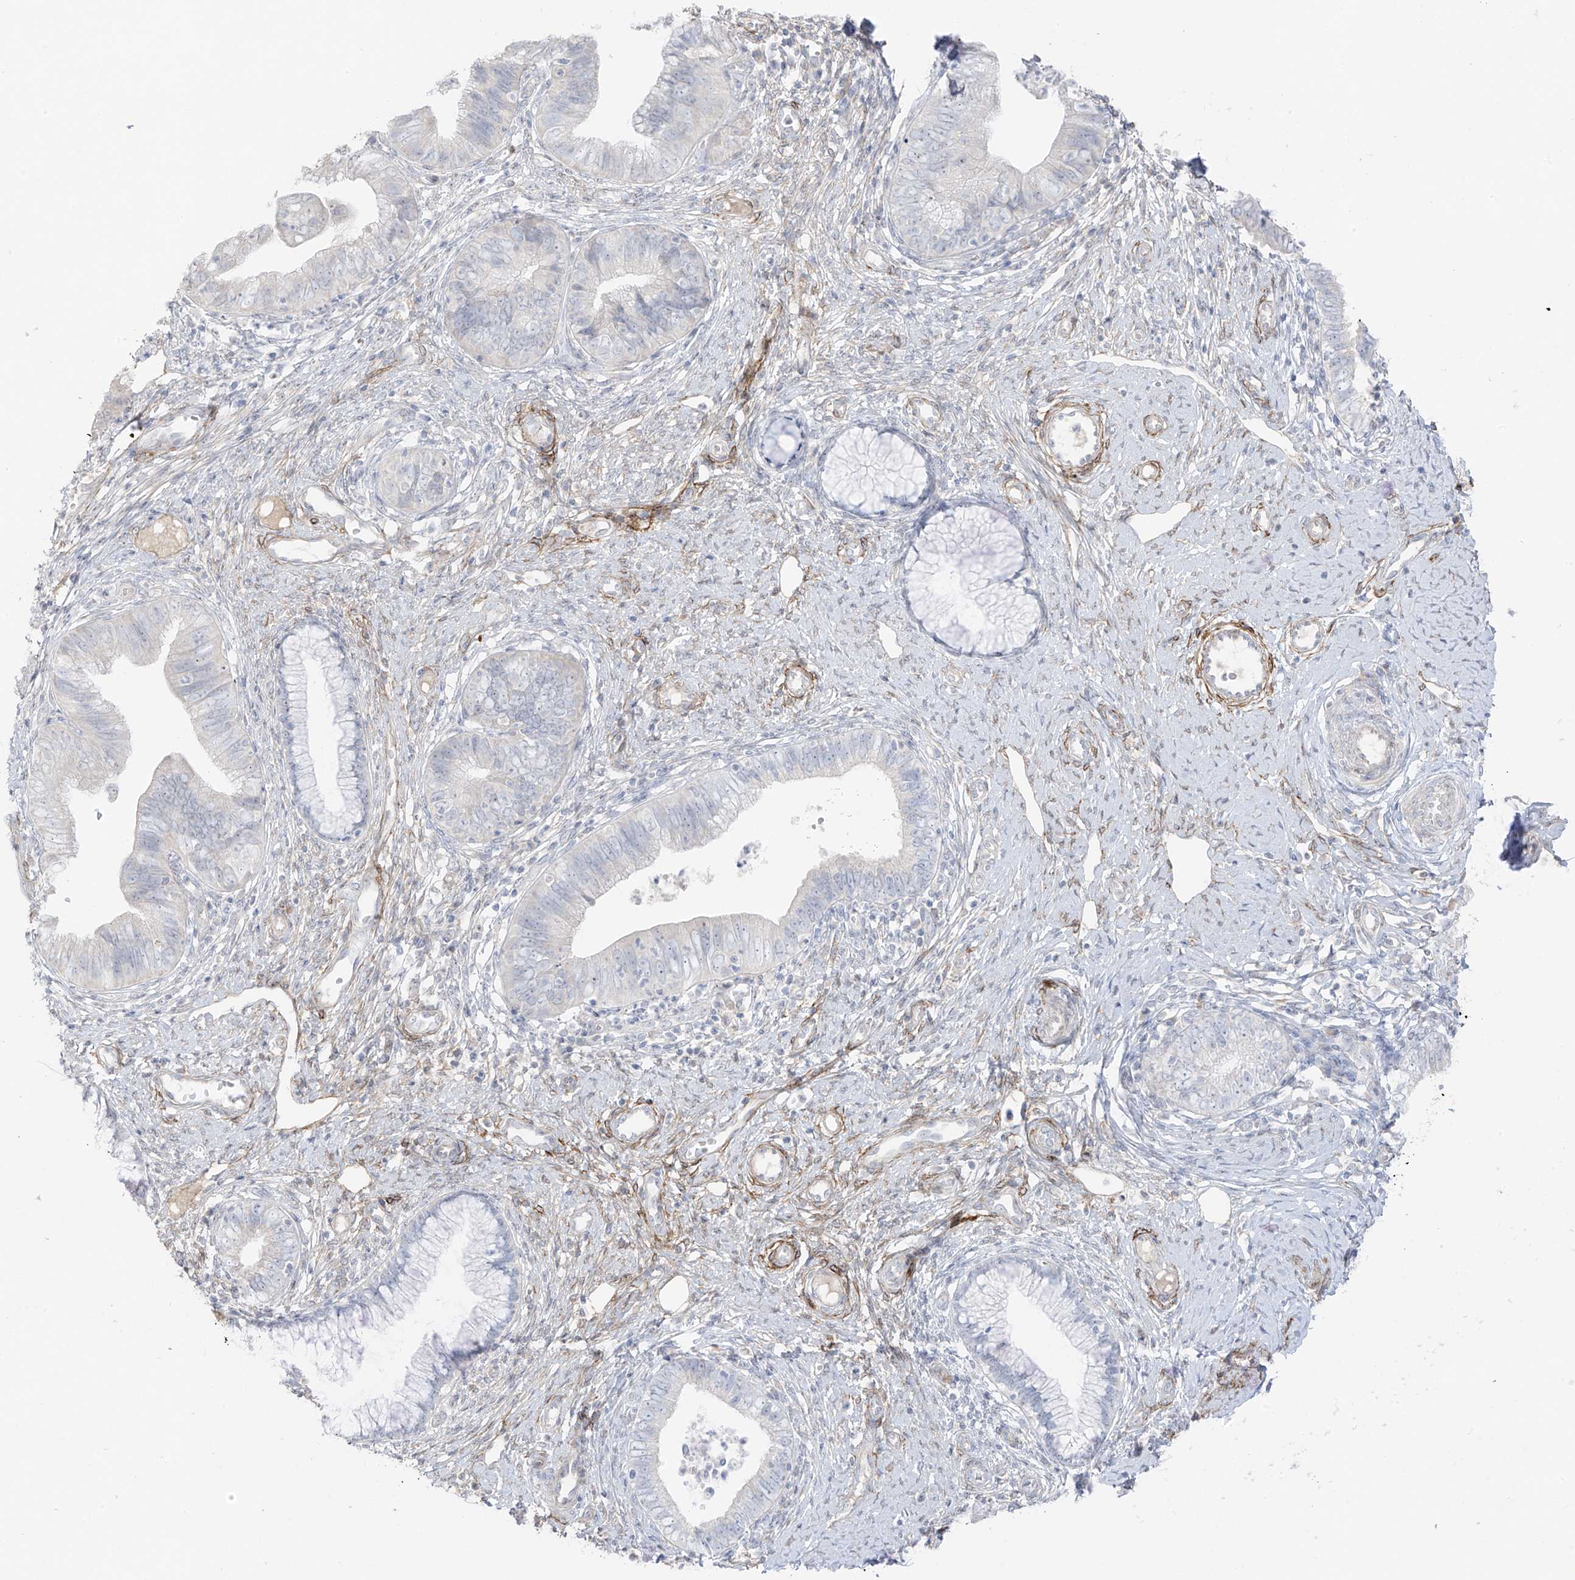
{"staining": {"intensity": "negative", "quantity": "none", "location": "none"}, "tissue": "cervical cancer", "cell_type": "Tumor cells", "image_type": "cancer", "snomed": [{"axis": "morphology", "description": "Adenocarcinoma, NOS"}, {"axis": "topography", "description": "Cervix"}], "caption": "A histopathology image of cervical cancer stained for a protein exhibits no brown staining in tumor cells.", "gene": "C11orf87", "patient": {"sex": "female", "age": 36}}